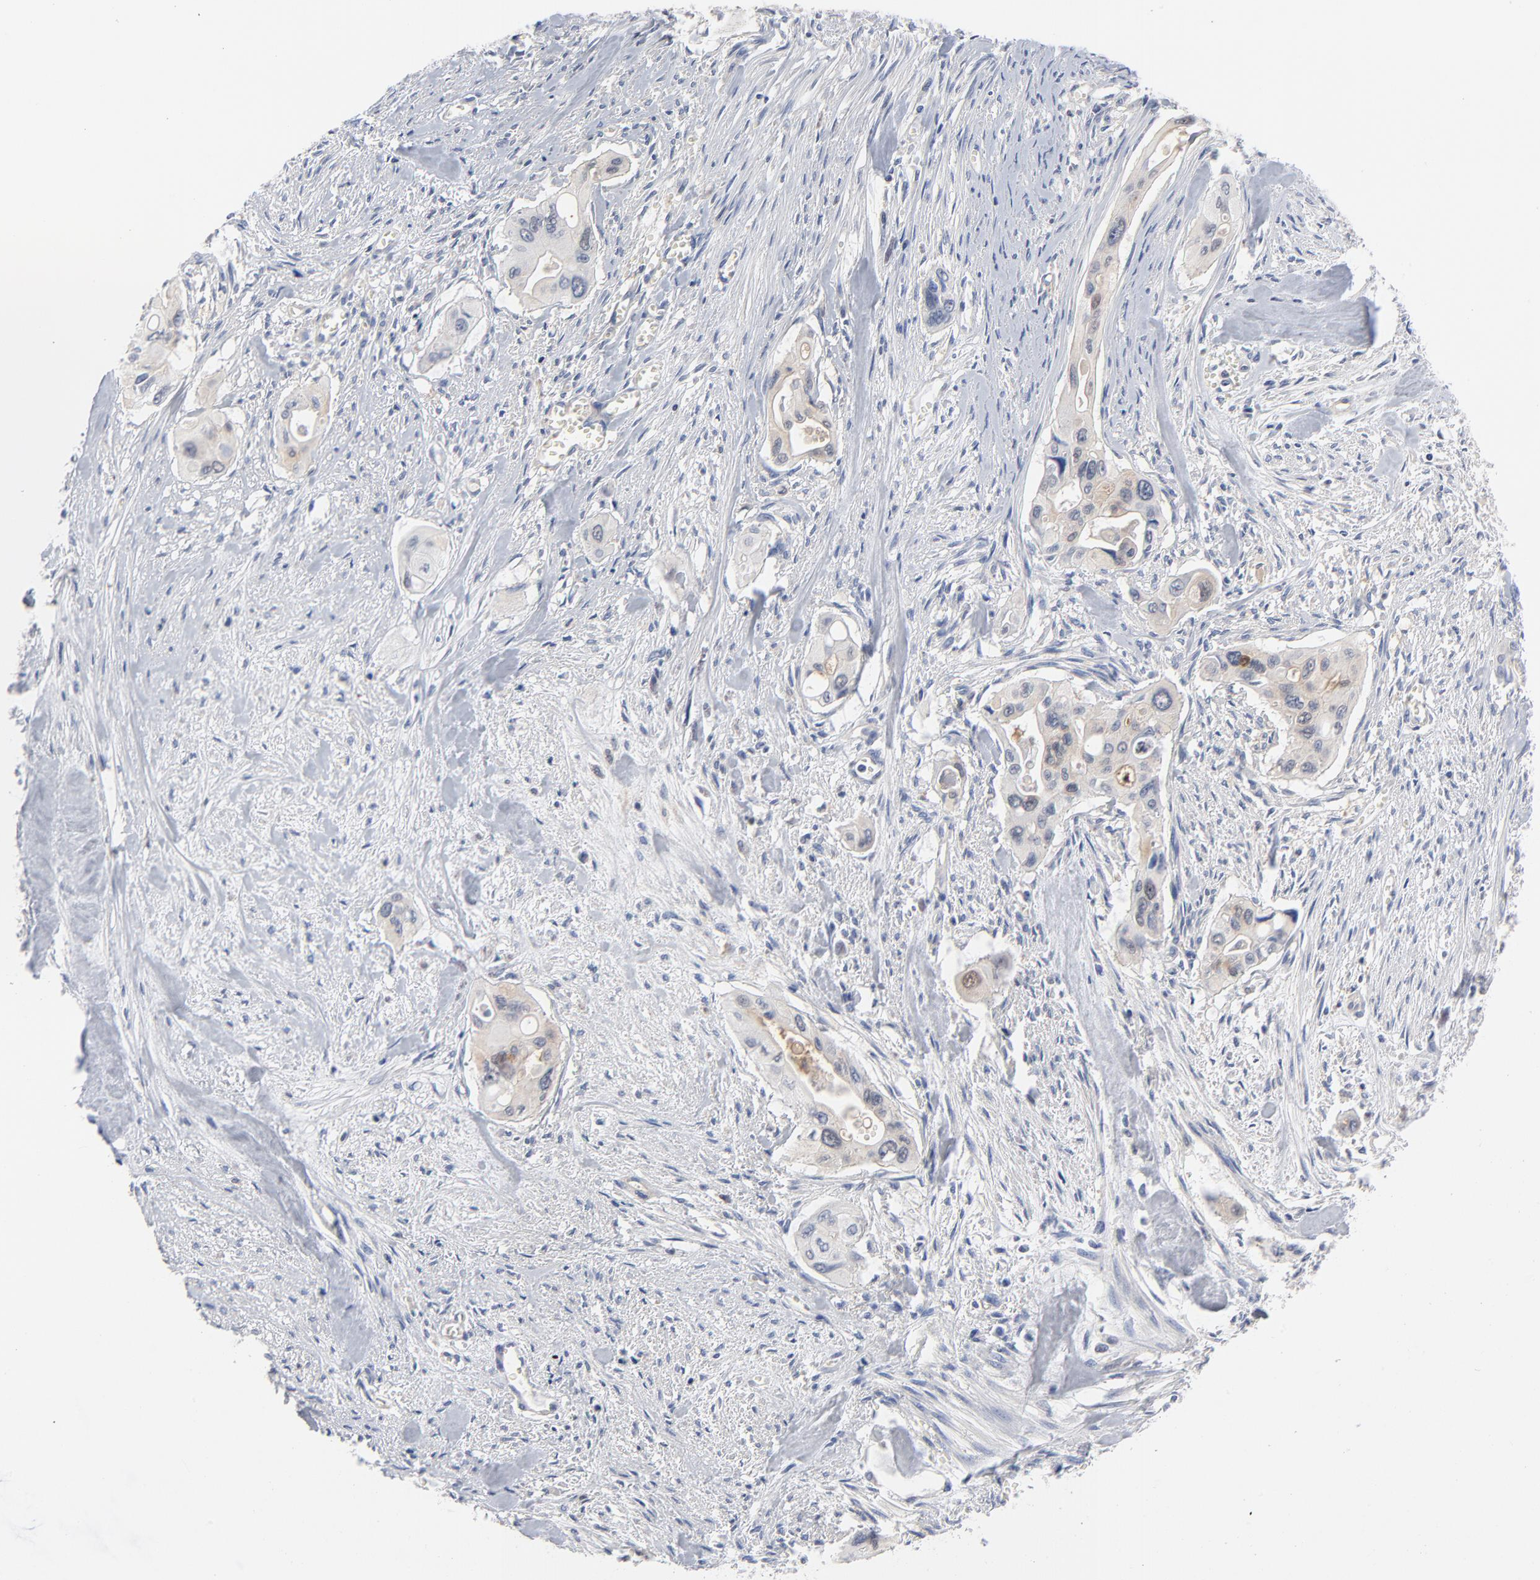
{"staining": {"intensity": "weak", "quantity": "<25%", "location": "cytoplasmic/membranous"}, "tissue": "pancreatic cancer", "cell_type": "Tumor cells", "image_type": "cancer", "snomed": [{"axis": "morphology", "description": "Adenocarcinoma, NOS"}, {"axis": "topography", "description": "Pancreas"}], "caption": "This is an IHC micrograph of pancreatic cancer. There is no positivity in tumor cells.", "gene": "CAB39L", "patient": {"sex": "male", "age": 77}}